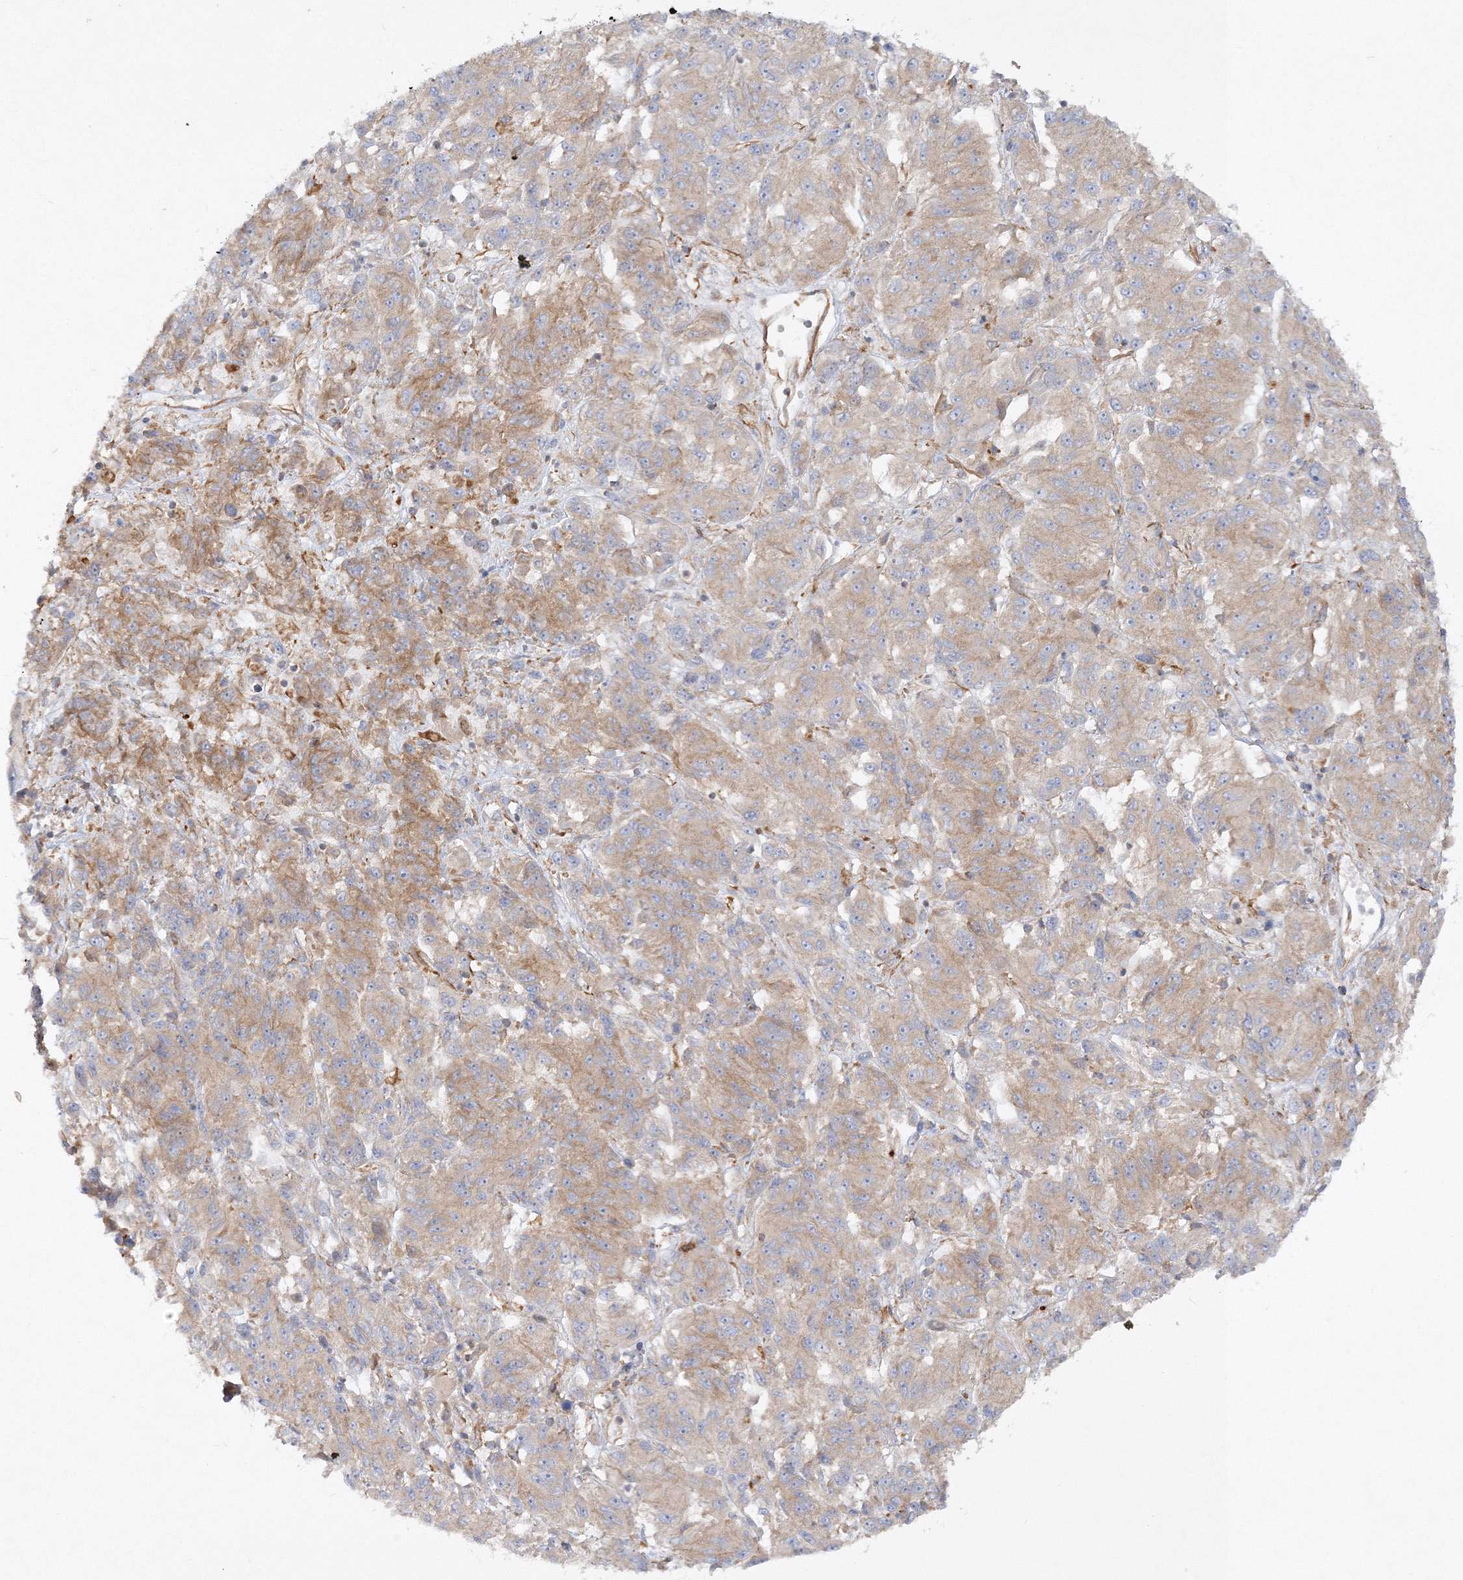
{"staining": {"intensity": "moderate", "quantity": ">75%", "location": "cytoplasmic/membranous"}, "tissue": "melanoma", "cell_type": "Tumor cells", "image_type": "cancer", "snomed": [{"axis": "morphology", "description": "Malignant melanoma, Metastatic site"}, {"axis": "topography", "description": "Lung"}], "caption": "A brown stain shows moderate cytoplasmic/membranous staining of a protein in human malignant melanoma (metastatic site) tumor cells. The staining is performed using DAB (3,3'-diaminobenzidine) brown chromogen to label protein expression. The nuclei are counter-stained blue using hematoxylin.", "gene": "WDR37", "patient": {"sex": "male", "age": 64}}